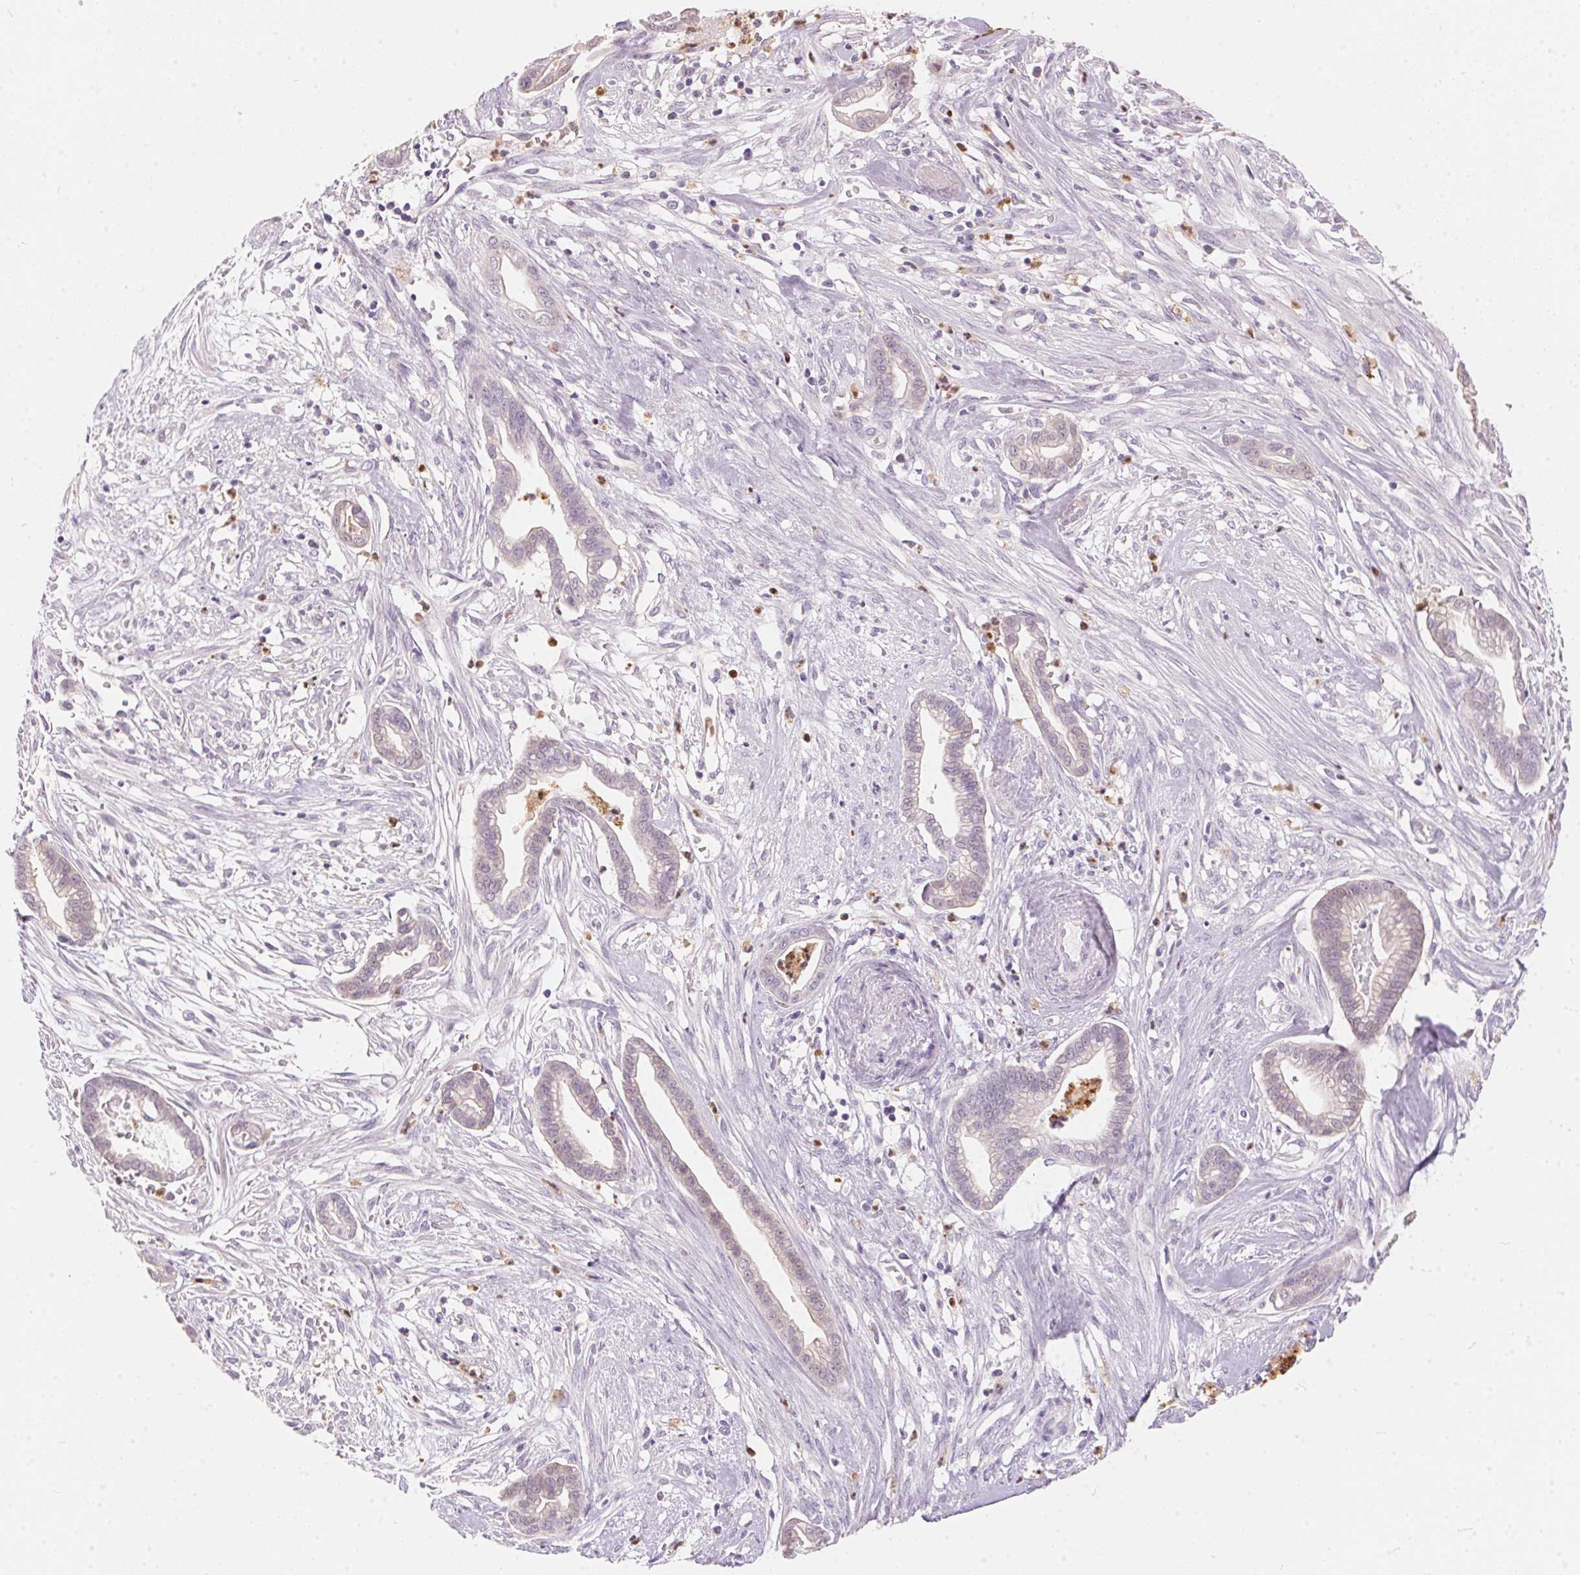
{"staining": {"intensity": "weak", "quantity": "<25%", "location": "cytoplasmic/membranous"}, "tissue": "cervical cancer", "cell_type": "Tumor cells", "image_type": "cancer", "snomed": [{"axis": "morphology", "description": "Adenocarcinoma, NOS"}, {"axis": "topography", "description": "Cervix"}], "caption": "IHC photomicrograph of neoplastic tissue: adenocarcinoma (cervical) stained with DAB exhibits no significant protein expression in tumor cells.", "gene": "SERPINB1", "patient": {"sex": "female", "age": 62}}